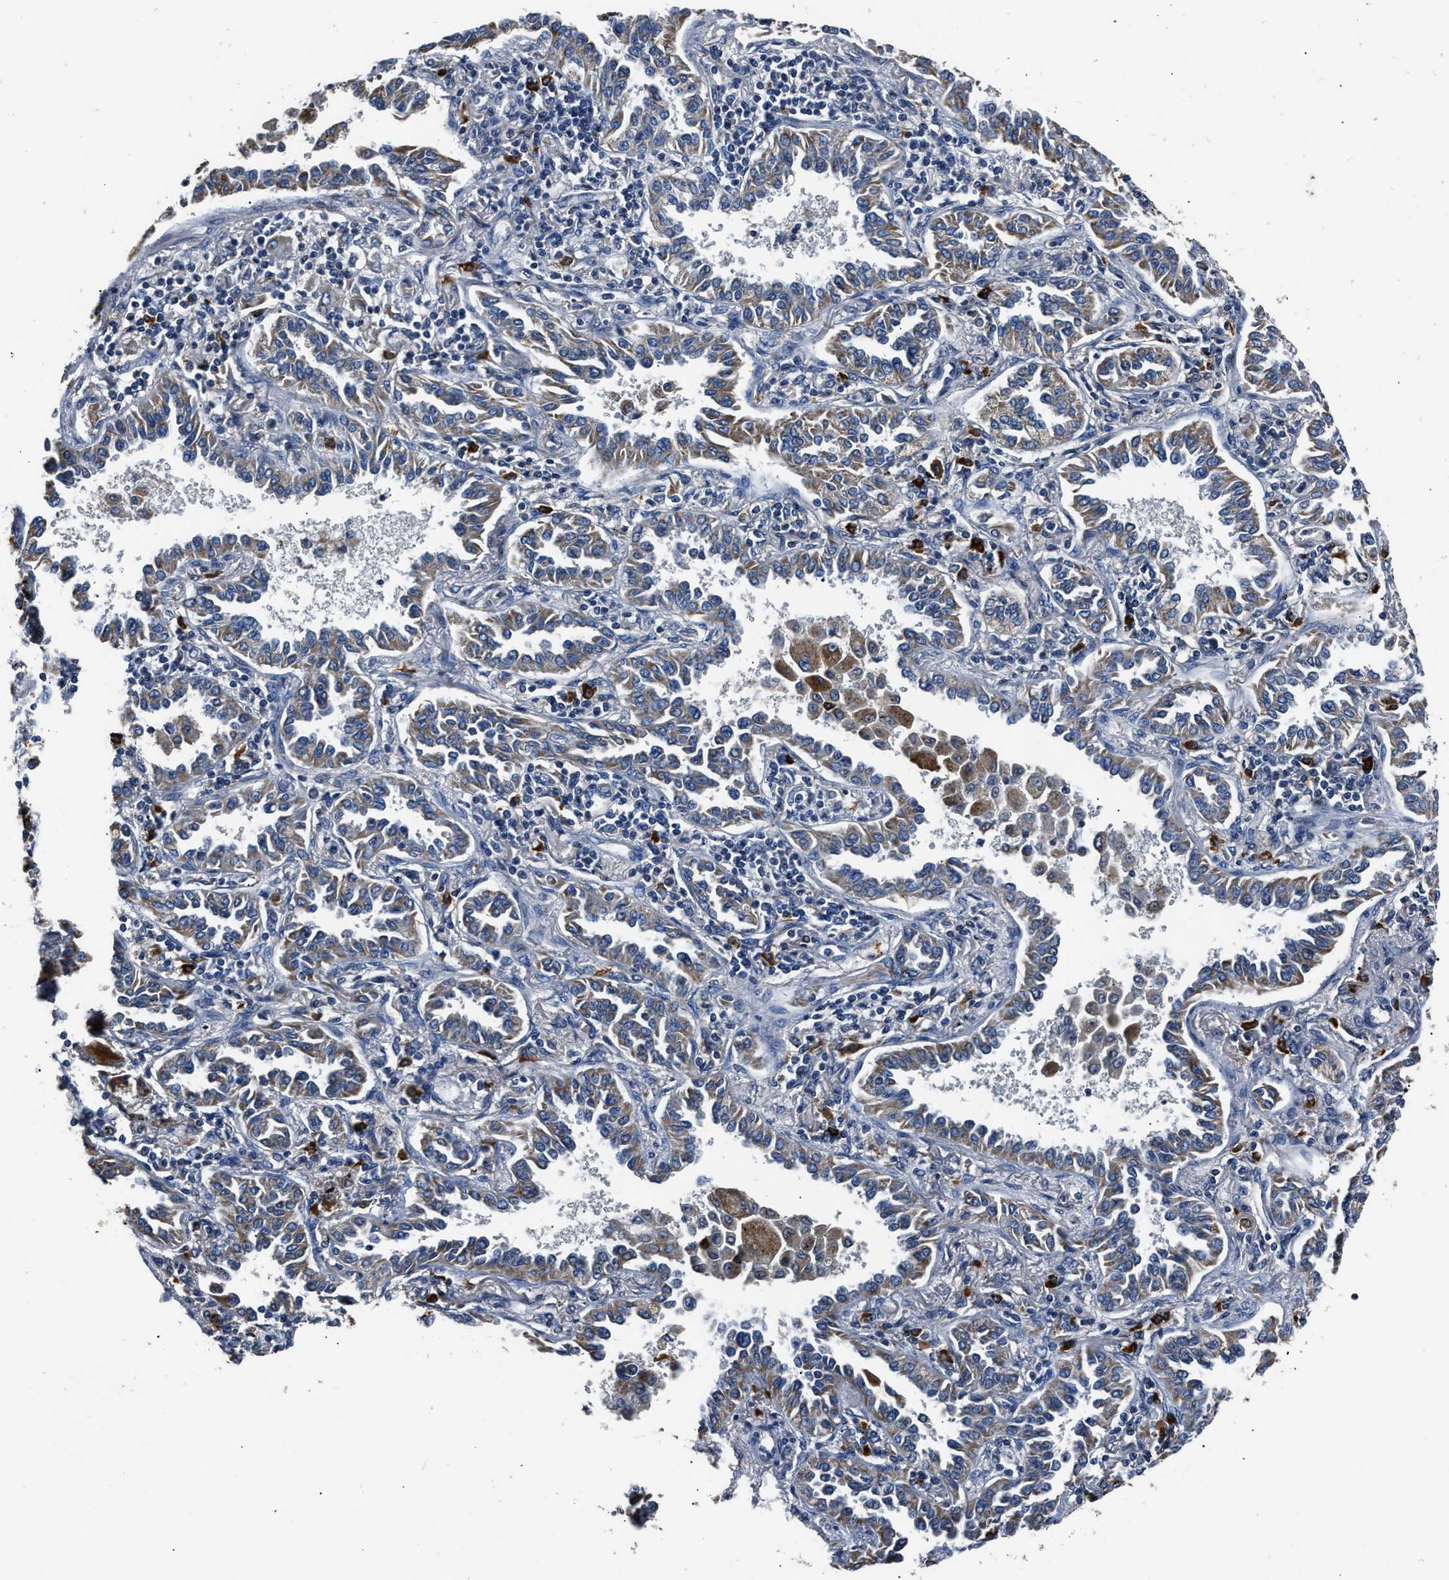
{"staining": {"intensity": "weak", "quantity": ">75%", "location": "cytoplasmic/membranous"}, "tissue": "lung cancer", "cell_type": "Tumor cells", "image_type": "cancer", "snomed": [{"axis": "morphology", "description": "Normal tissue, NOS"}, {"axis": "morphology", "description": "Adenocarcinoma, NOS"}, {"axis": "topography", "description": "Lung"}], "caption": "Adenocarcinoma (lung) stained for a protein displays weak cytoplasmic/membranous positivity in tumor cells.", "gene": "NSUN5", "patient": {"sex": "male", "age": 59}}